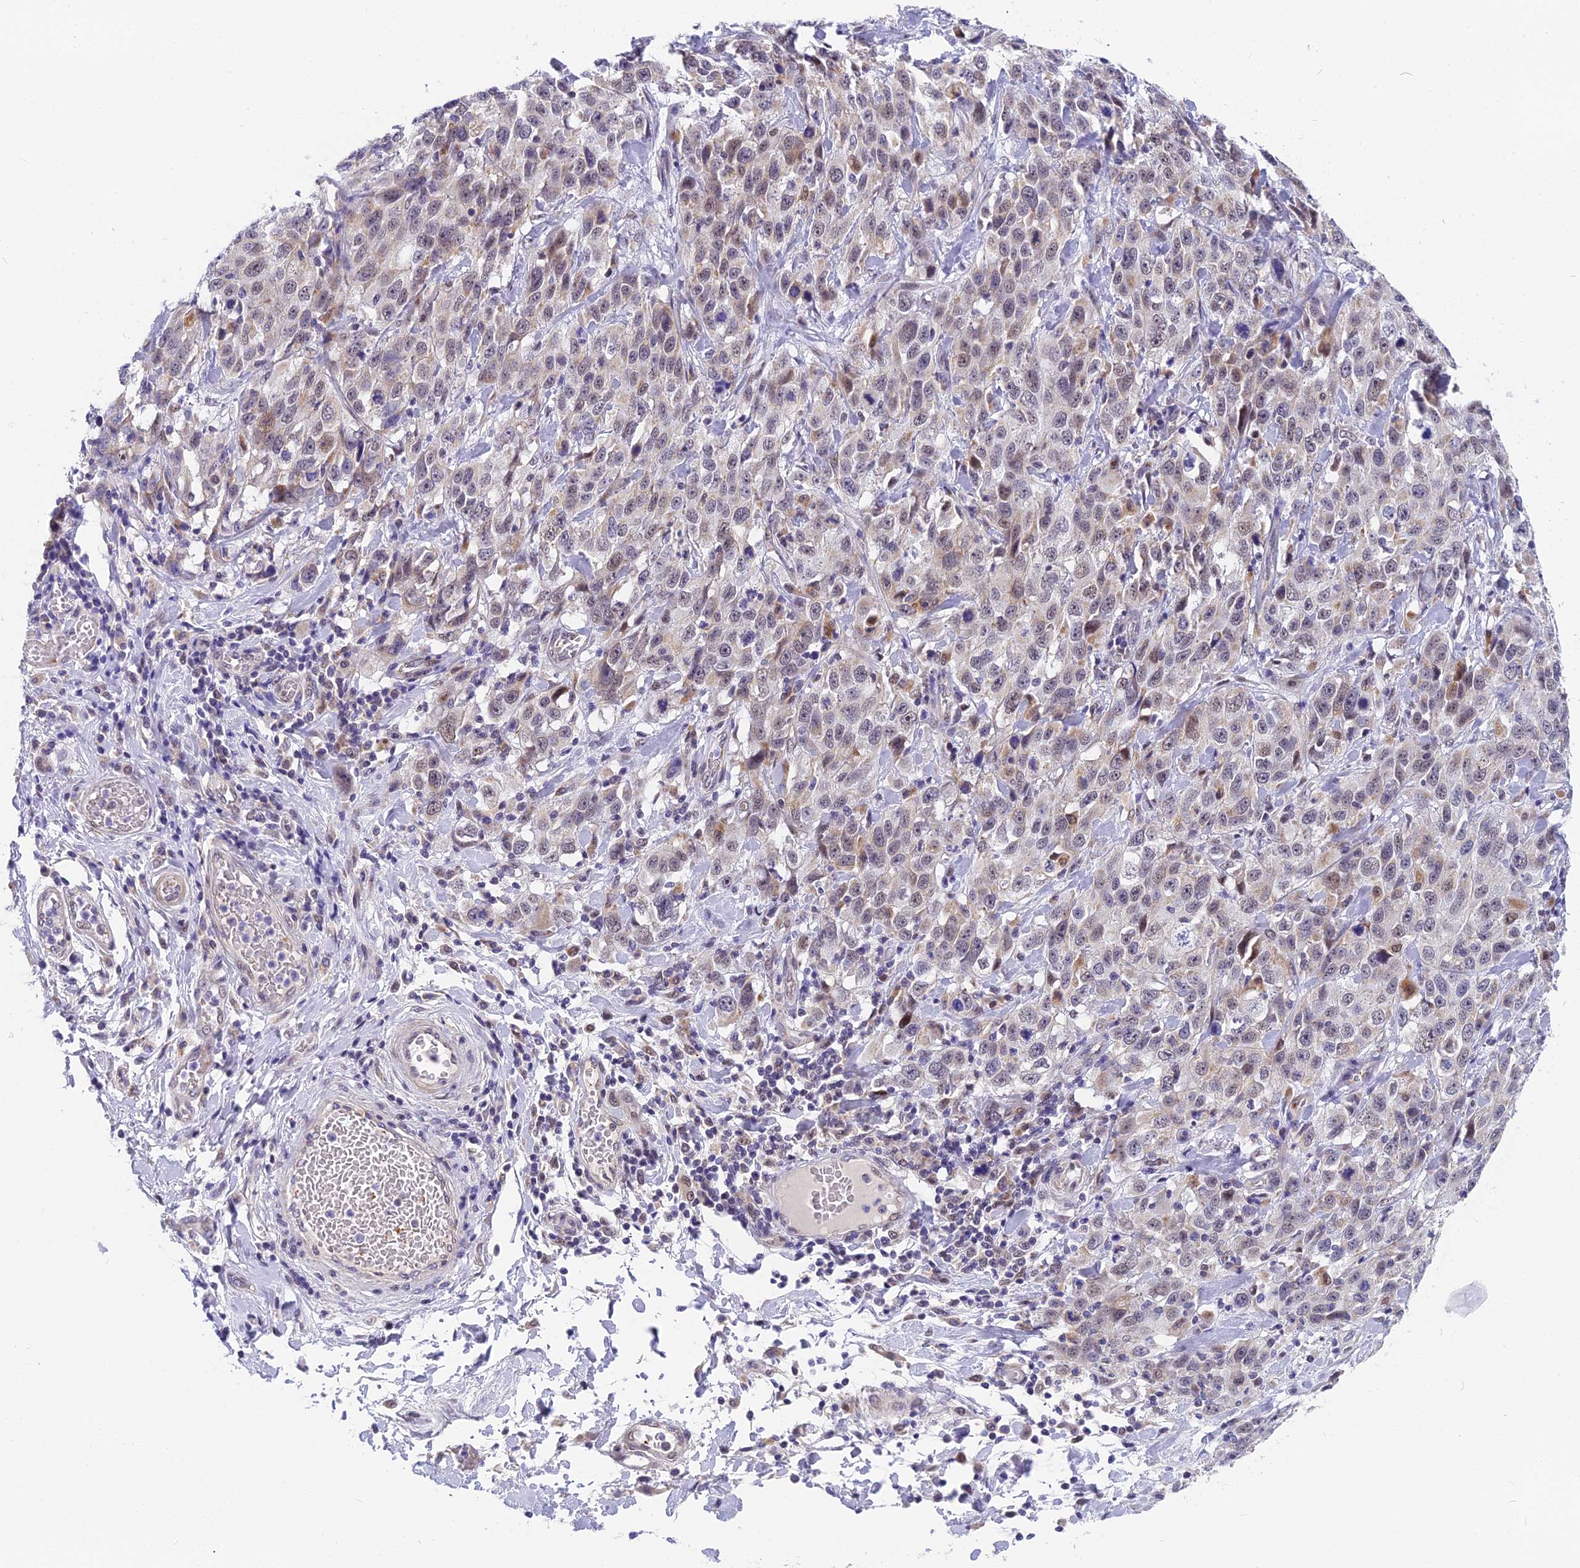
{"staining": {"intensity": "weak", "quantity": "<25%", "location": "nuclear"}, "tissue": "stomach cancer", "cell_type": "Tumor cells", "image_type": "cancer", "snomed": [{"axis": "morphology", "description": "Normal tissue, NOS"}, {"axis": "morphology", "description": "Adenocarcinoma, NOS"}, {"axis": "topography", "description": "Lymph node"}, {"axis": "topography", "description": "Stomach"}], "caption": "DAB (3,3'-diaminobenzidine) immunohistochemical staining of human stomach adenocarcinoma demonstrates no significant expression in tumor cells.", "gene": "CMC1", "patient": {"sex": "male", "age": 48}}